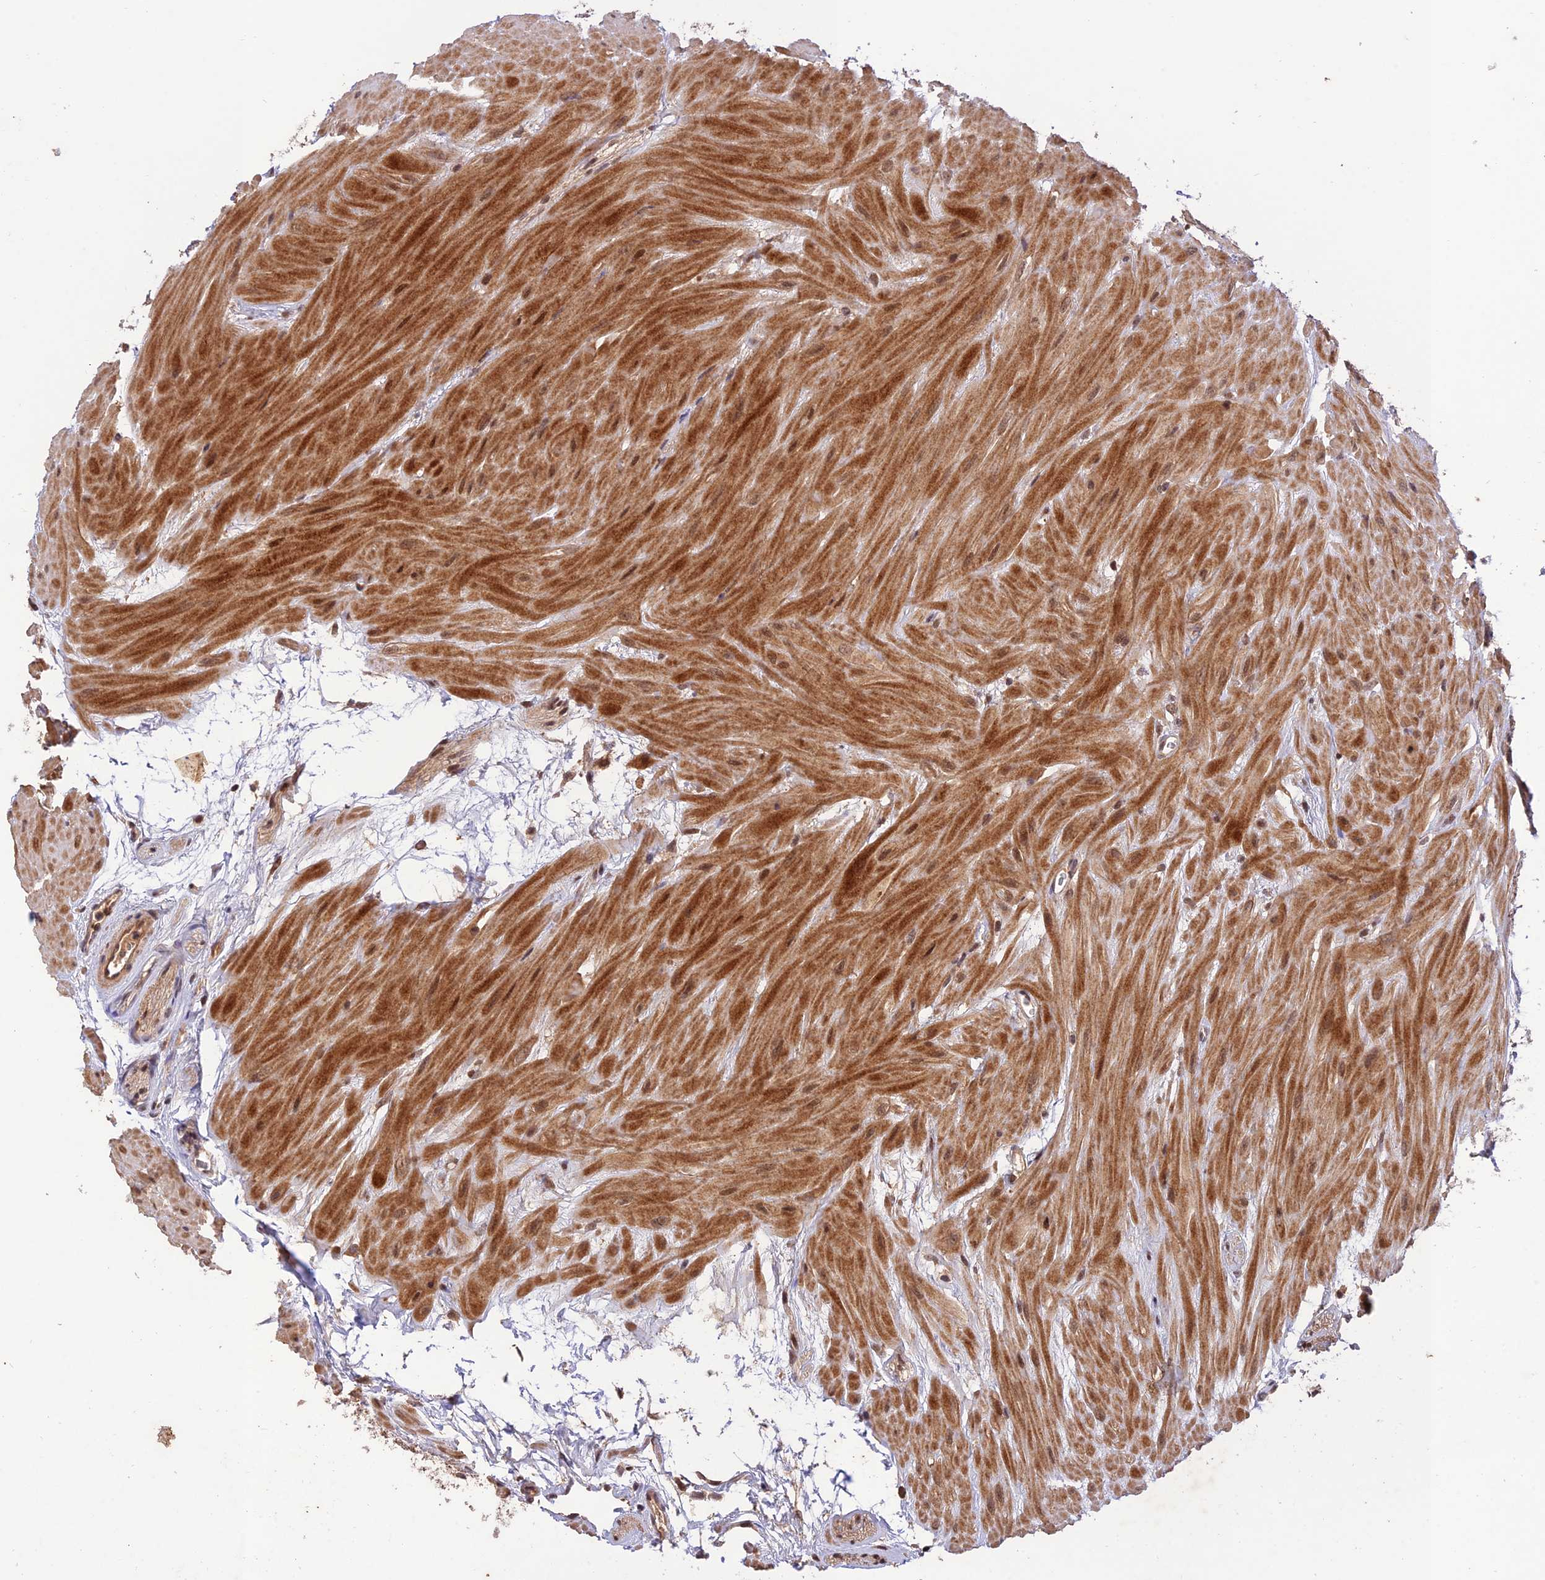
{"staining": {"intensity": "strong", "quantity": ">75%", "location": "cytoplasmic/membranous"}, "tissue": "seminal vesicle", "cell_type": "Glandular cells", "image_type": "normal", "snomed": [{"axis": "morphology", "description": "Normal tissue, NOS"}, {"axis": "topography", "description": "Prostate"}, {"axis": "topography", "description": "Seminal veicle"}], "caption": "Immunohistochemical staining of unremarkable human seminal vesicle shows high levels of strong cytoplasmic/membranous expression in approximately >75% of glandular cells. (DAB IHC, brown staining for protein, blue staining for nuclei).", "gene": "REV1", "patient": {"sex": "male", "age": 59}}